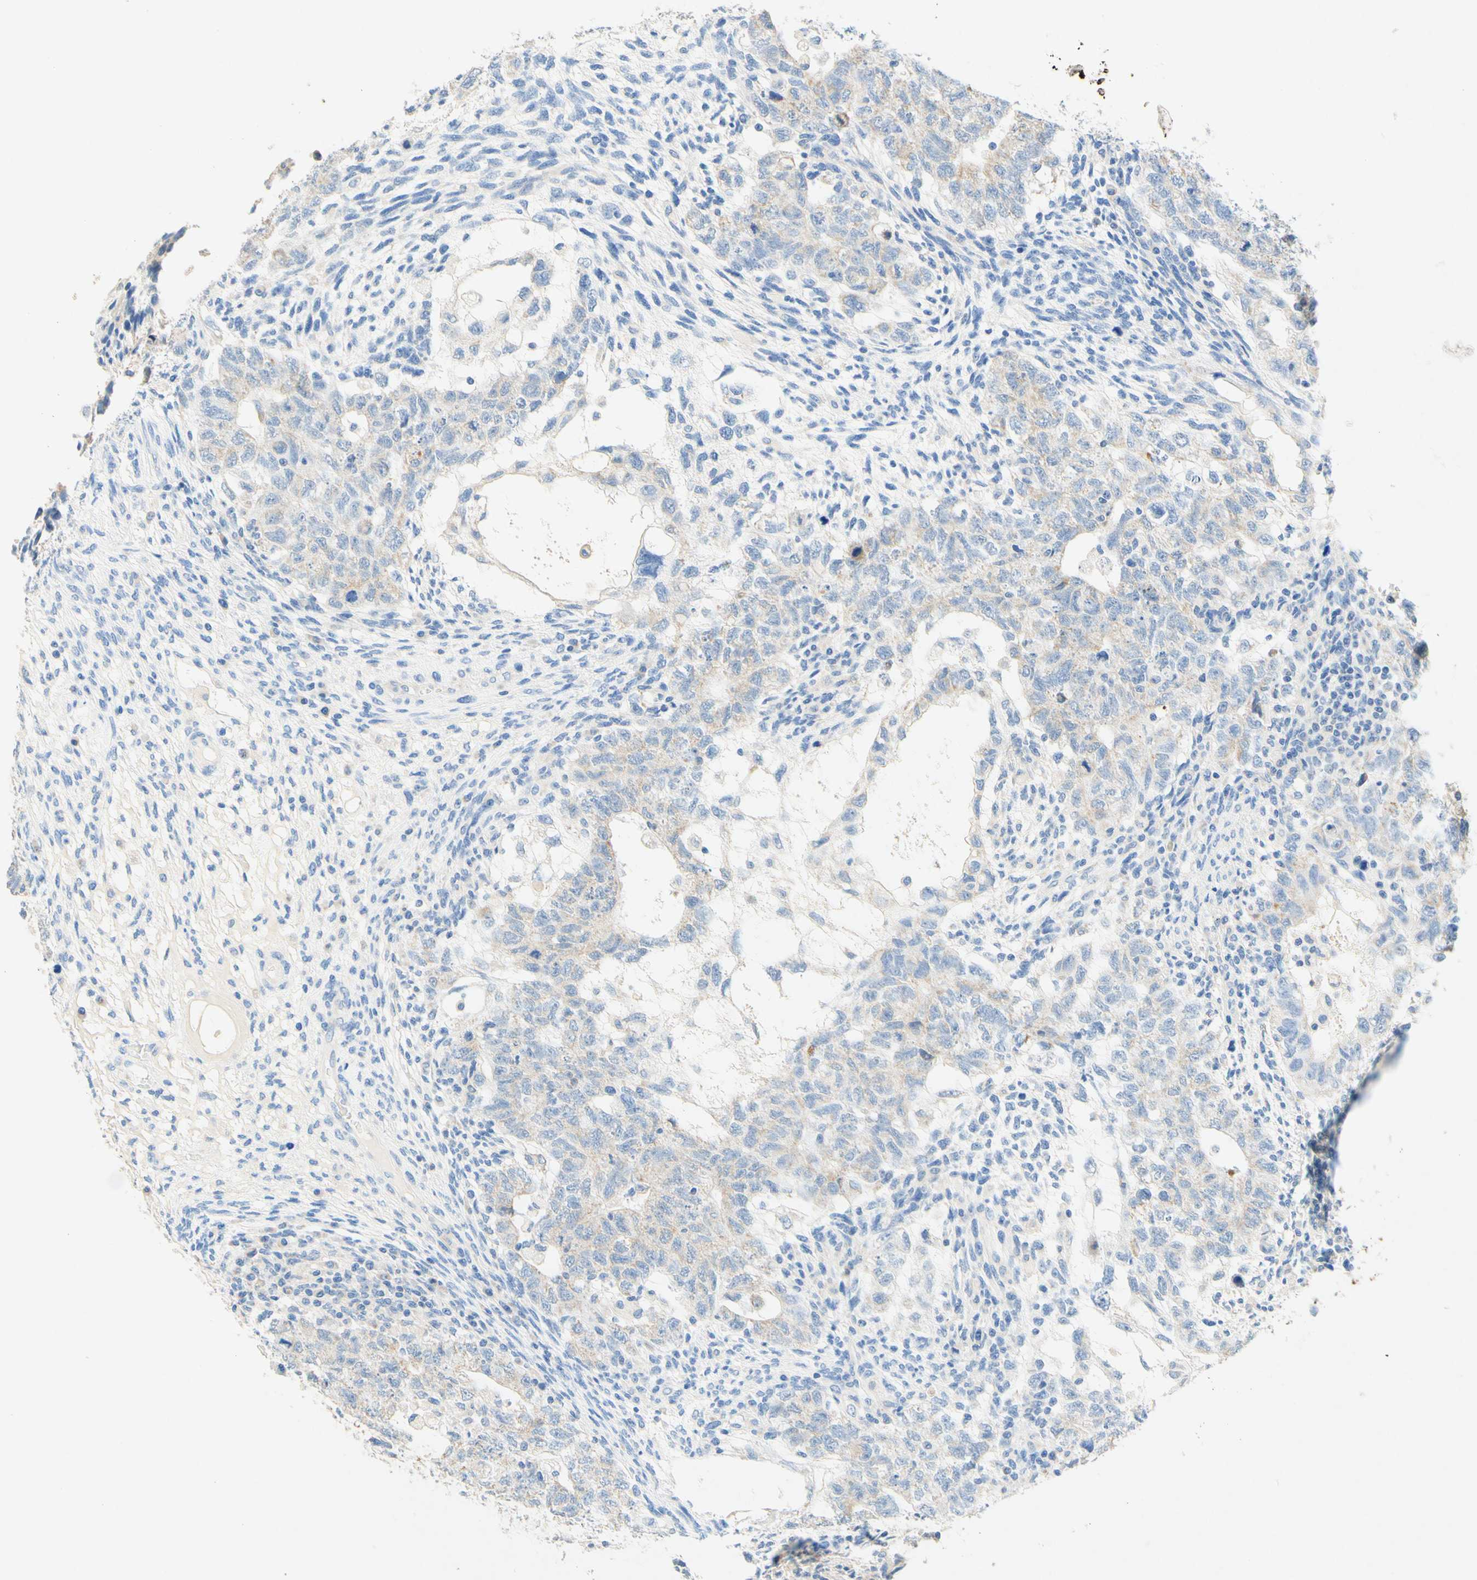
{"staining": {"intensity": "weak", "quantity": "<25%", "location": "cytoplasmic/membranous"}, "tissue": "testis cancer", "cell_type": "Tumor cells", "image_type": "cancer", "snomed": [{"axis": "morphology", "description": "Normal tissue, NOS"}, {"axis": "morphology", "description": "Carcinoma, Embryonal, NOS"}, {"axis": "topography", "description": "Testis"}], "caption": "Photomicrograph shows no protein expression in tumor cells of embryonal carcinoma (testis) tissue.", "gene": "SLC46A1", "patient": {"sex": "male", "age": 36}}